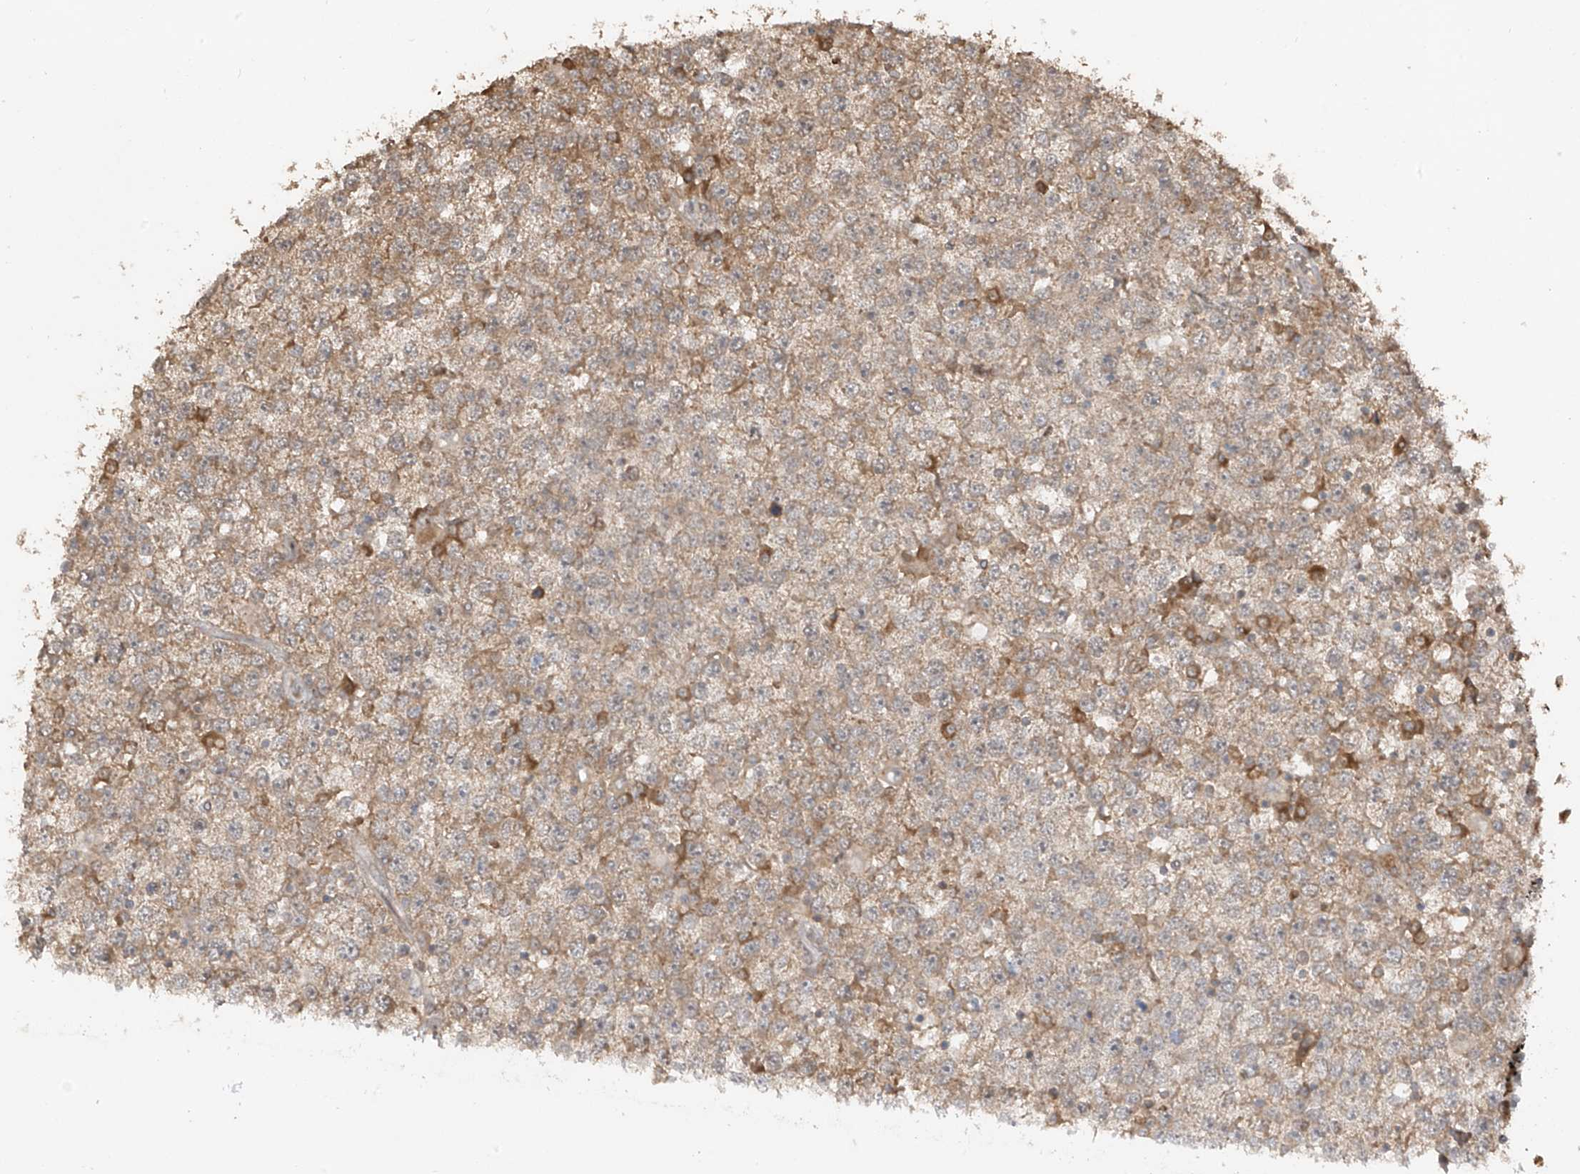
{"staining": {"intensity": "weak", "quantity": "25%-75%", "location": "cytoplasmic/membranous"}, "tissue": "testis cancer", "cell_type": "Tumor cells", "image_type": "cancer", "snomed": [{"axis": "morphology", "description": "Seminoma, NOS"}, {"axis": "topography", "description": "Testis"}], "caption": "Protein staining of testis seminoma tissue shows weak cytoplasmic/membranous positivity in approximately 25%-75% of tumor cells.", "gene": "COLGALT2", "patient": {"sex": "male", "age": 65}}